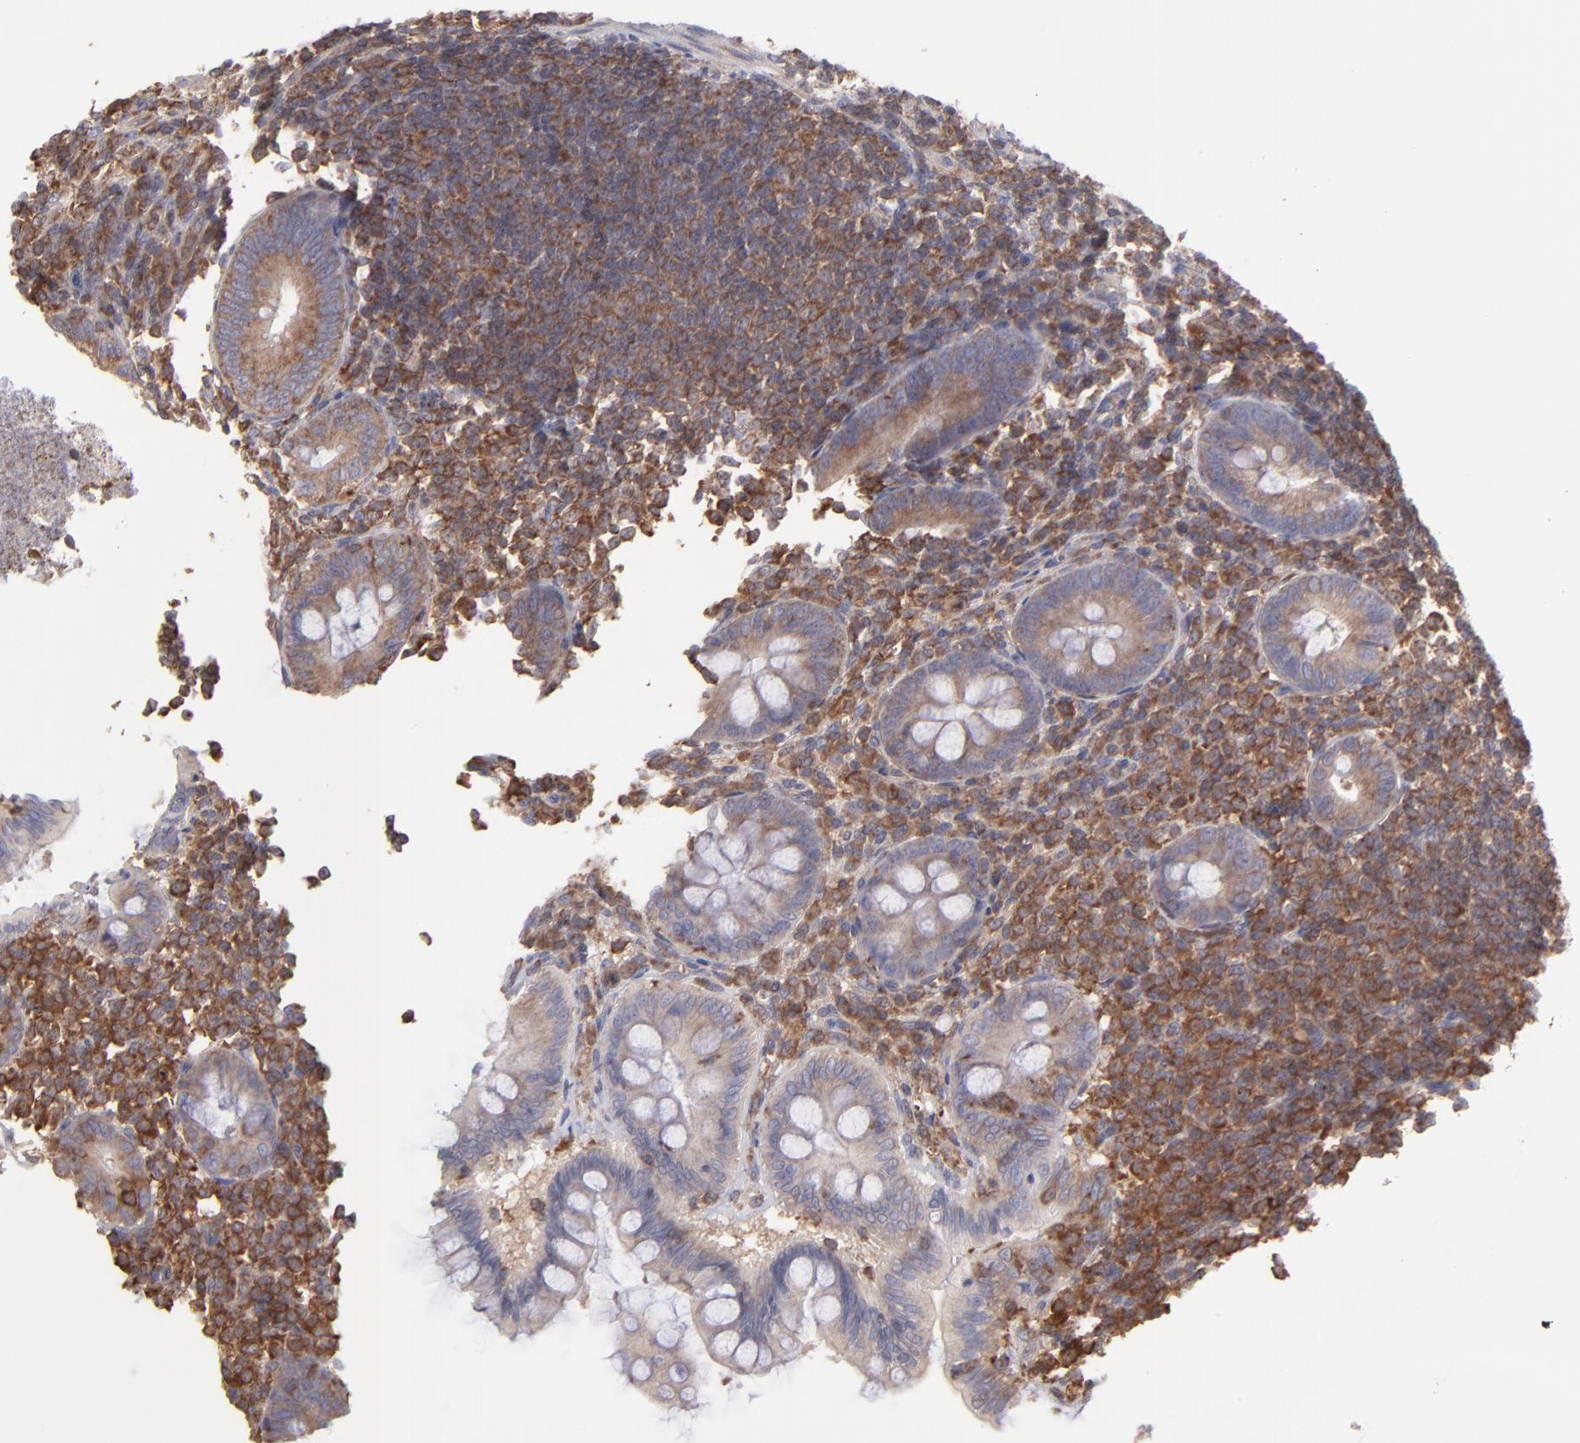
{"staining": {"intensity": "moderate", "quantity": ">75%", "location": "cytoplasmic/membranous"}, "tissue": "appendix", "cell_type": "Glandular cells", "image_type": "normal", "snomed": [{"axis": "morphology", "description": "Normal tissue, NOS"}, {"axis": "topography", "description": "Appendix"}], "caption": "Glandular cells show medium levels of moderate cytoplasmic/membranous staining in about >75% of cells in unremarkable human appendix.", "gene": "MAPRE1", "patient": {"sex": "female", "age": 66}}